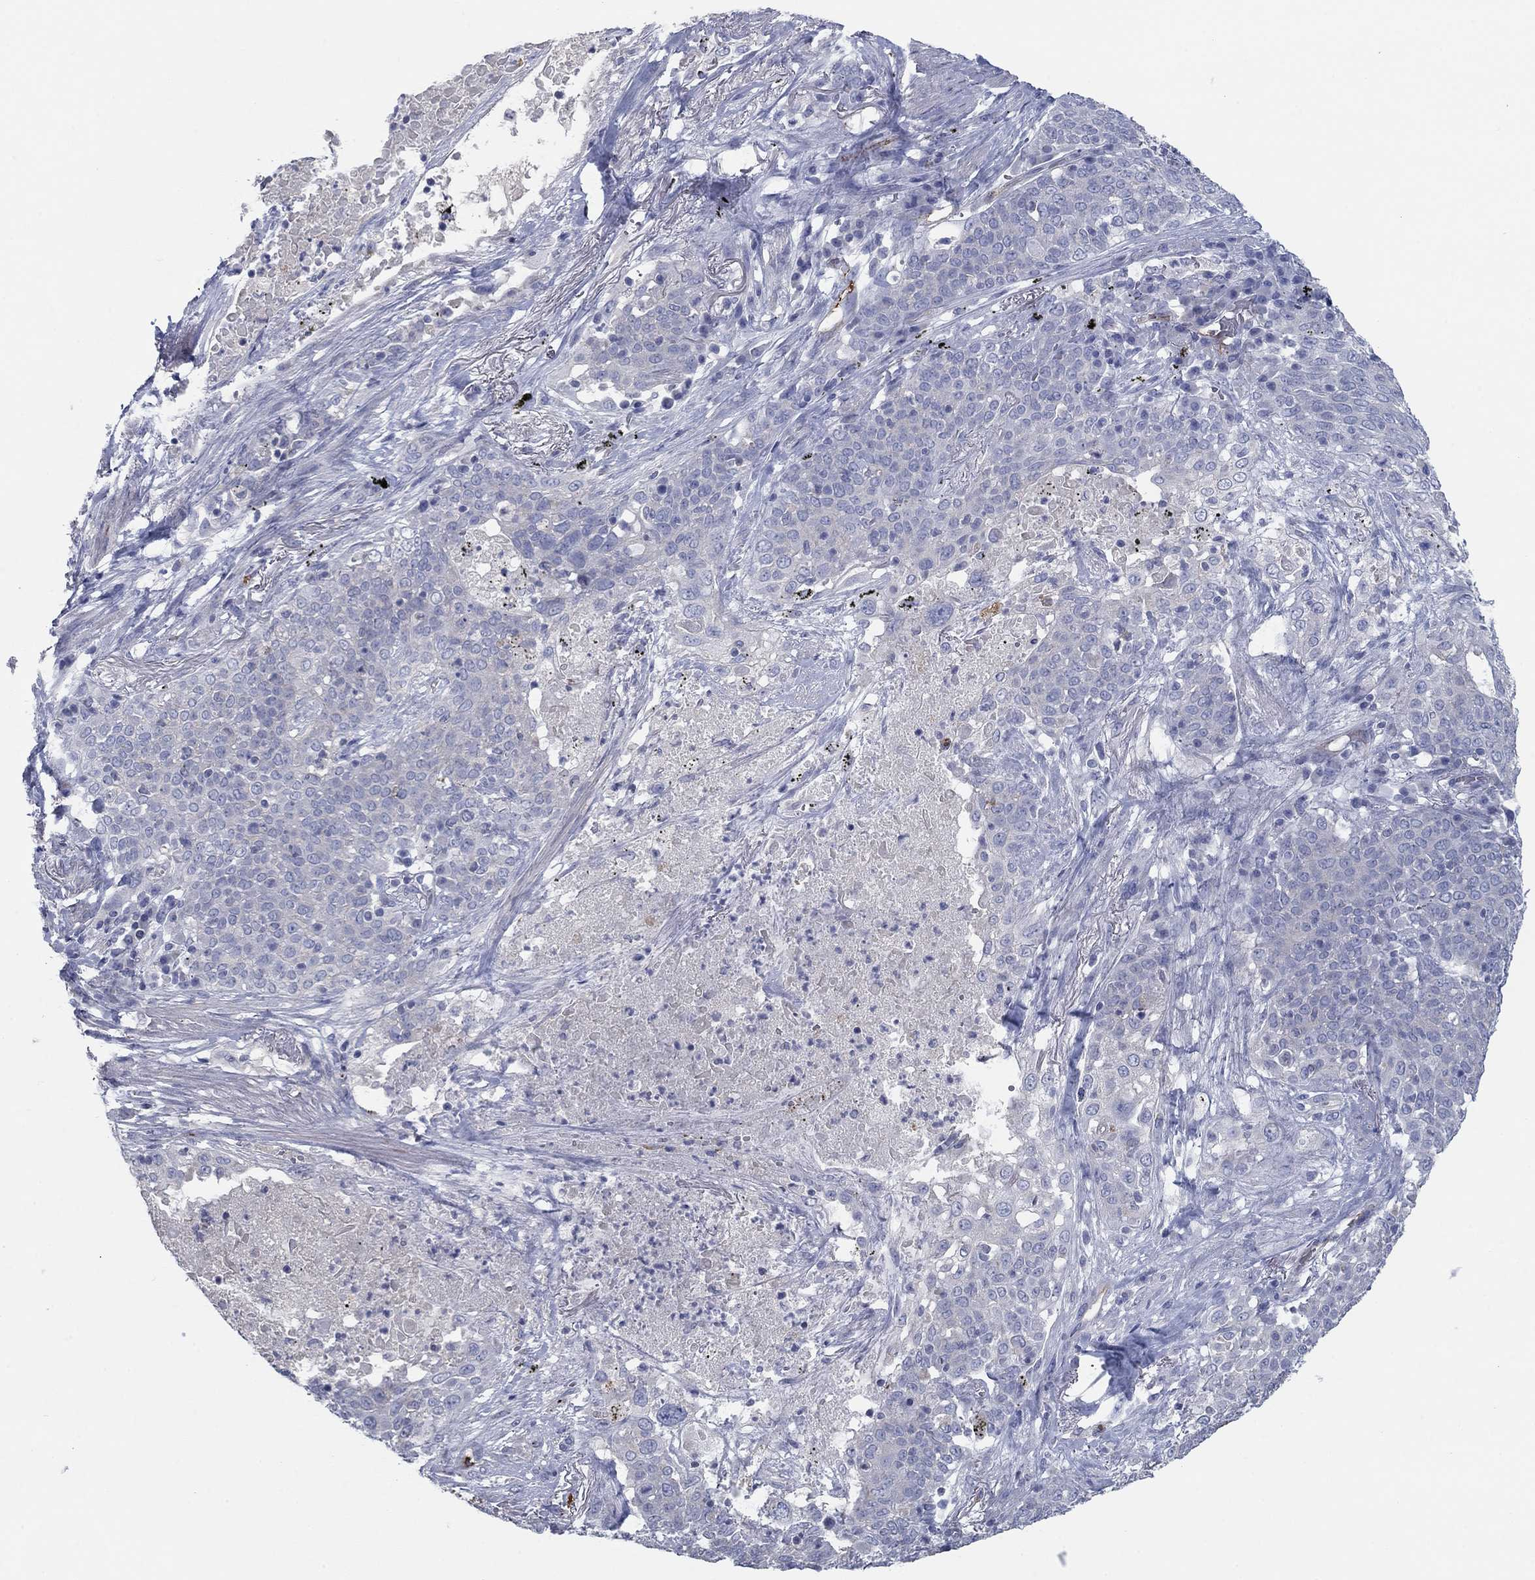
{"staining": {"intensity": "negative", "quantity": "none", "location": "none"}, "tissue": "lung cancer", "cell_type": "Tumor cells", "image_type": "cancer", "snomed": [{"axis": "morphology", "description": "Squamous cell carcinoma, NOS"}, {"axis": "topography", "description": "Lung"}], "caption": "DAB (3,3'-diaminobenzidine) immunohistochemical staining of lung cancer (squamous cell carcinoma) demonstrates no significant expression in tumor cells.", "gene": "APOC3", "patient": {"sex": "male", "age": 82}}